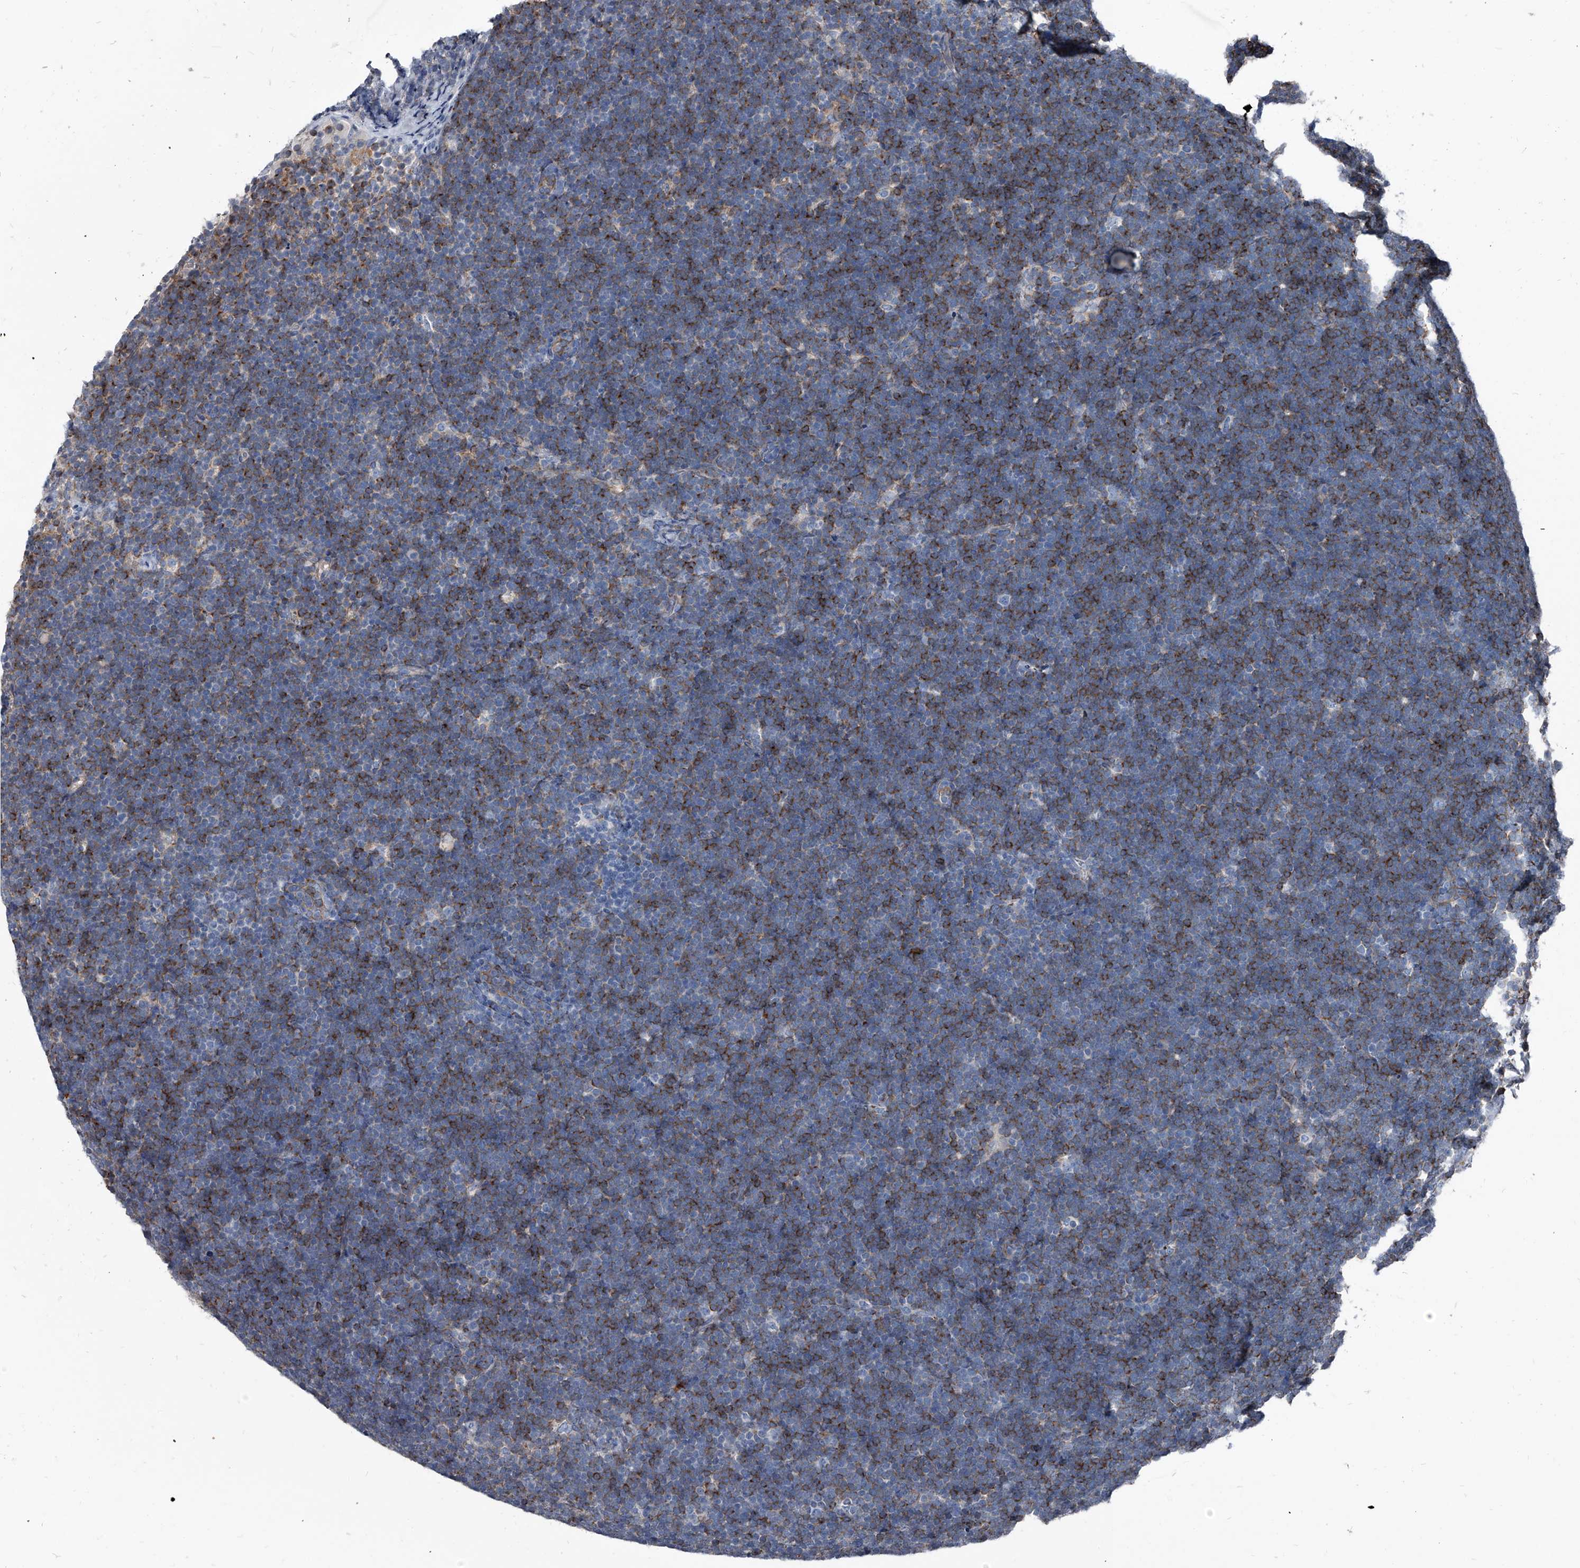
{"staining": {"intensity": "moderate", "quantity": "25%-75%", "location": "cytoplasmic/membranous"}, "tissue": "lymphoma", "cell_type": "Tumor cells", "image_type": "cancer", "snomed": [{"axis": "morphology", "description": "Malignant lymphoma, non-Hodgkin's type, High grade"}, {"axis": "topography", "description": "Lymph node"}], "caption": "High-power microscopy captured an immunohistochemistry (IHC) photomicrograph of malignant lymphoma, non-Hodgkin's type (high-grade), revealing moderate cytoplasmic/membranous expression in about 25%-75% of tumor cells.", "gene": "PGLYRP3", "patient": {"sex": "male", "age": 13}}